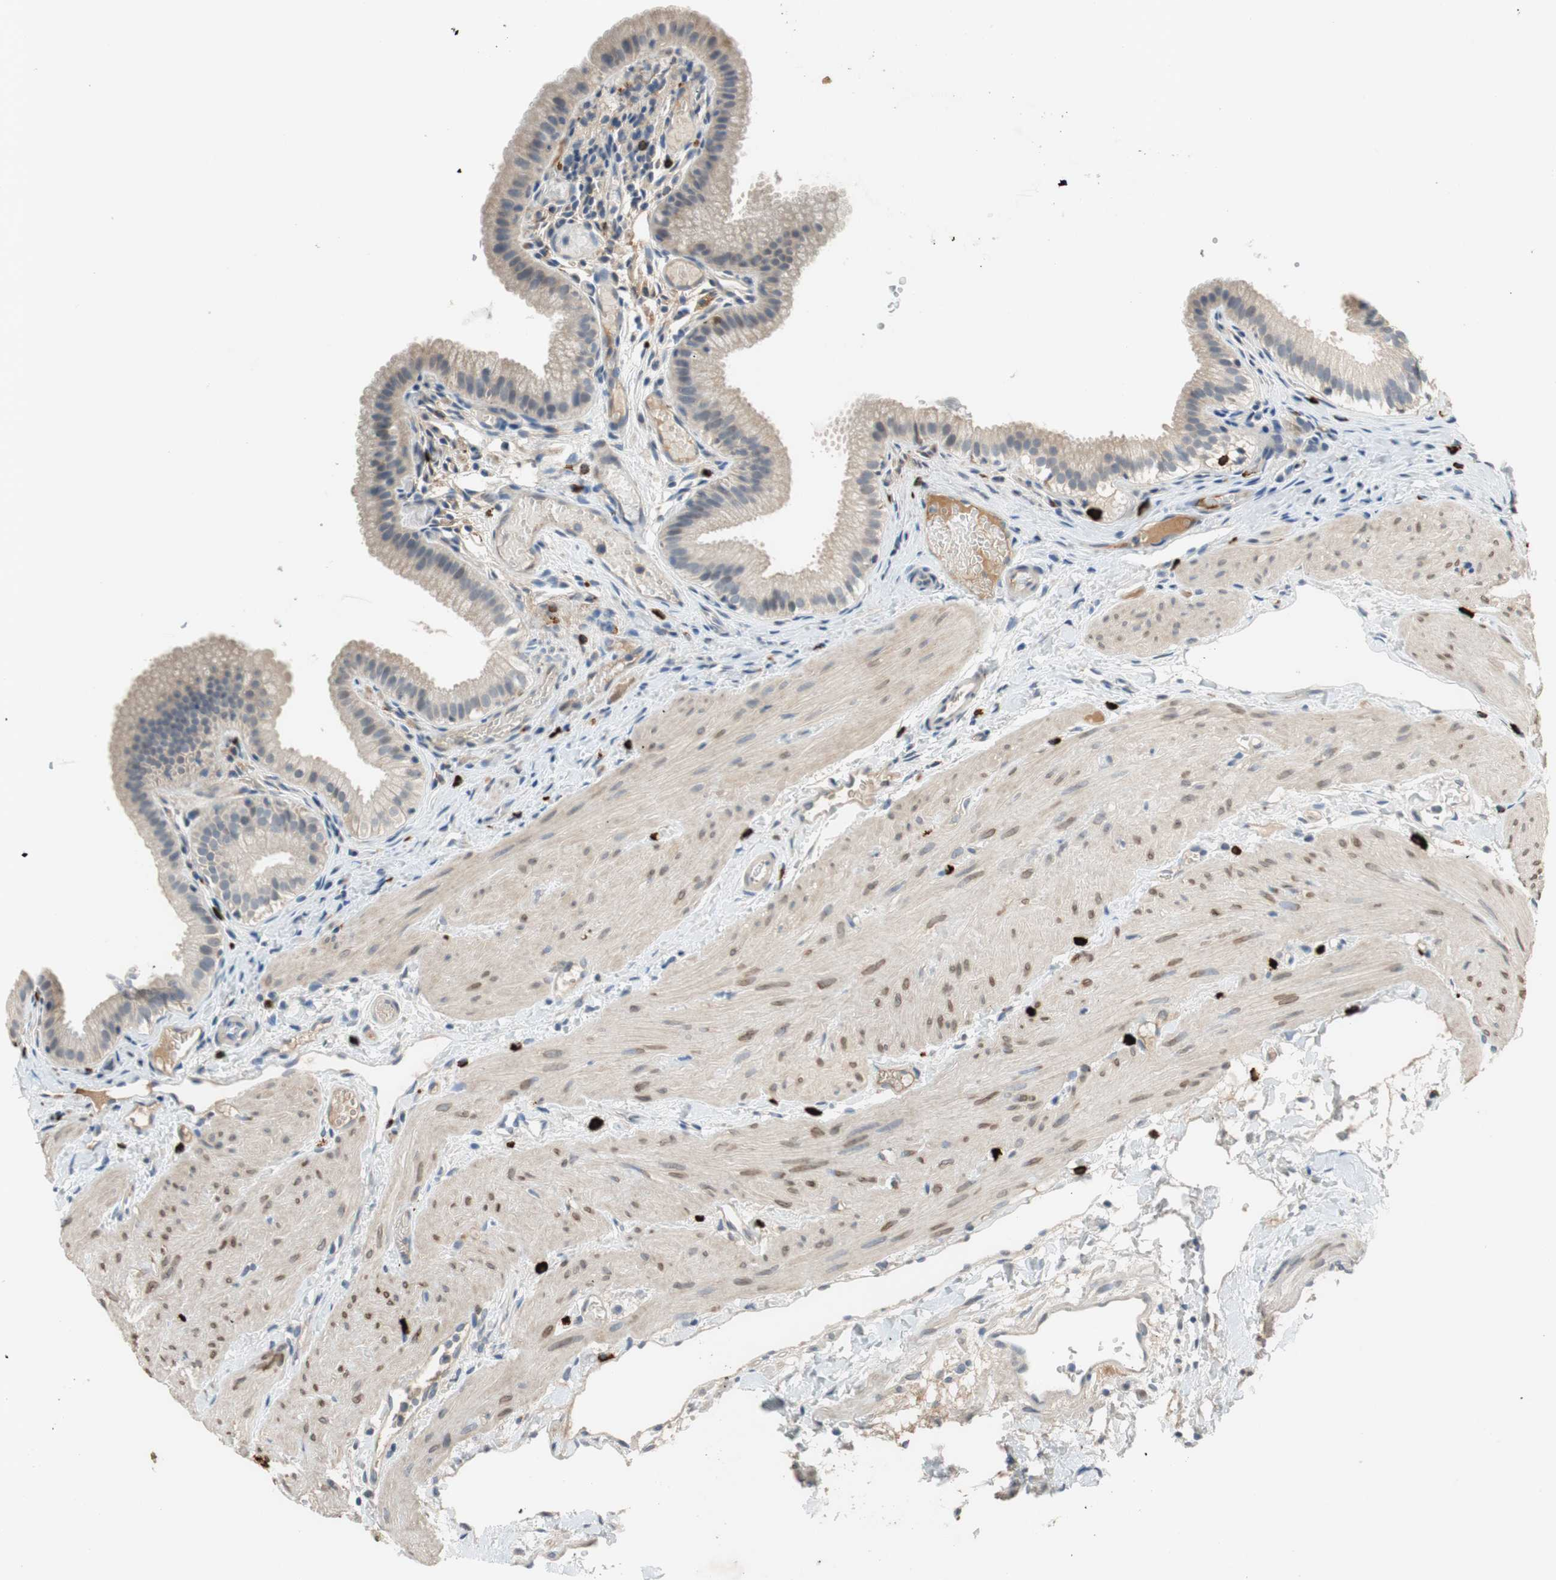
{"staining": {"intensity": "weak", "quantity": ">75%", "location": "cytoplasmic/membranous"}, "tissue": "gallbladder", "cell_type": "Glandular cells", "image_type": "normal", "snomed": [{"axis": "morphology", "description": "Normal tissue, NOS"}, {"axis": "topography", "description": "Gallbladder"}], "caption": "Benign gallbladder was stained to show a protein in brown. There is low levels of weak cytoplasmic/membranous positivity in approximately >75% of glandular cells.", "gene": "COL12A1", "patient": {"sex": "female", "age": 26}}